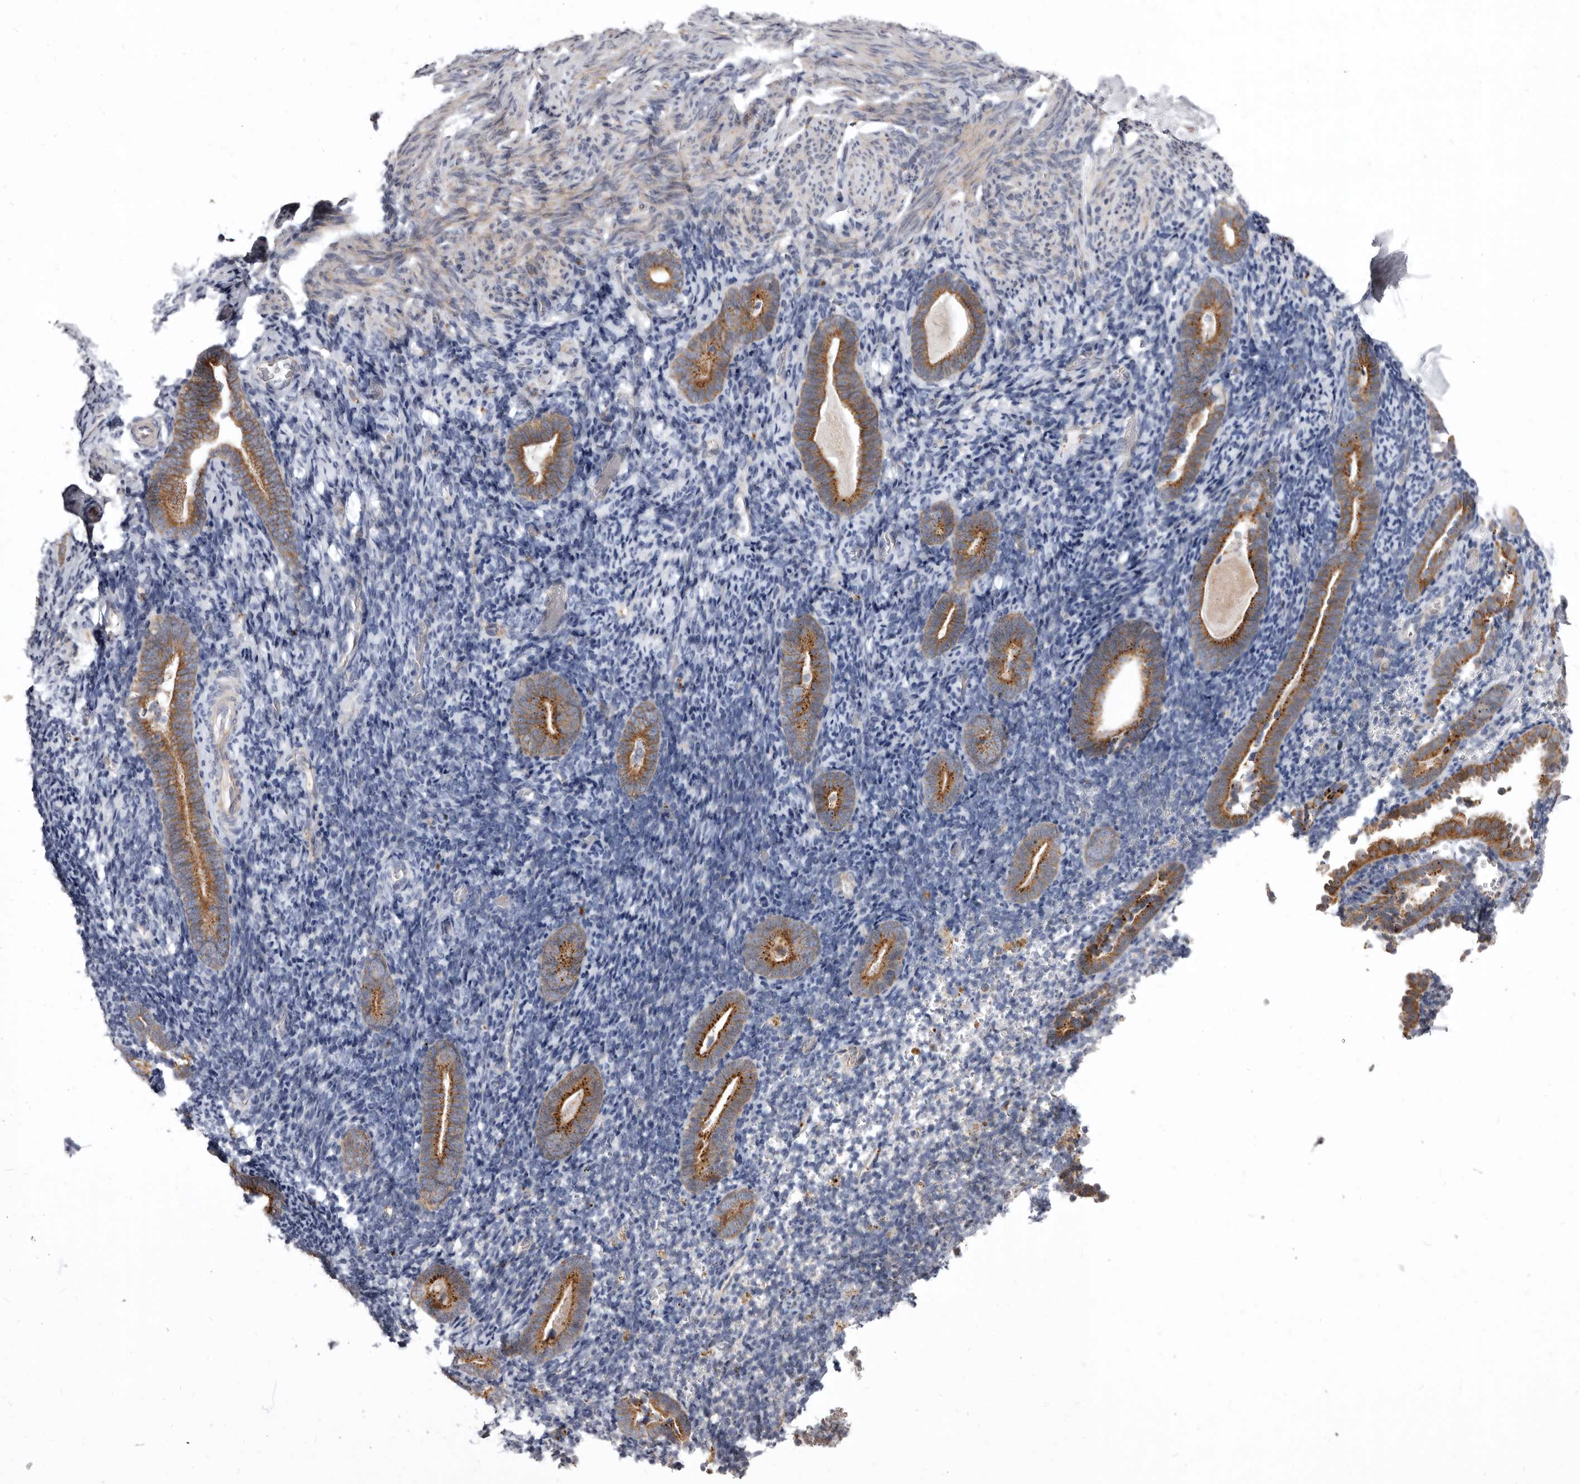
{"staining": {"intensity": "negative", "quantity": "none", "location": "none"}, "tissue": "endometrium", "cell_type": "Cells in endometrial stroma", "image_type": "normal", "snomed": [{"axis": "morphology", "description": "Normal tissue, NOS"}, {"axis": "topography", "description": "Endometrium"}], "caption": "IHC of unremarkable endometrium shows no expression in cells in endometrial stroma.", "gene": "SMC4", "patient": {"sex": "female", "age": 51}}